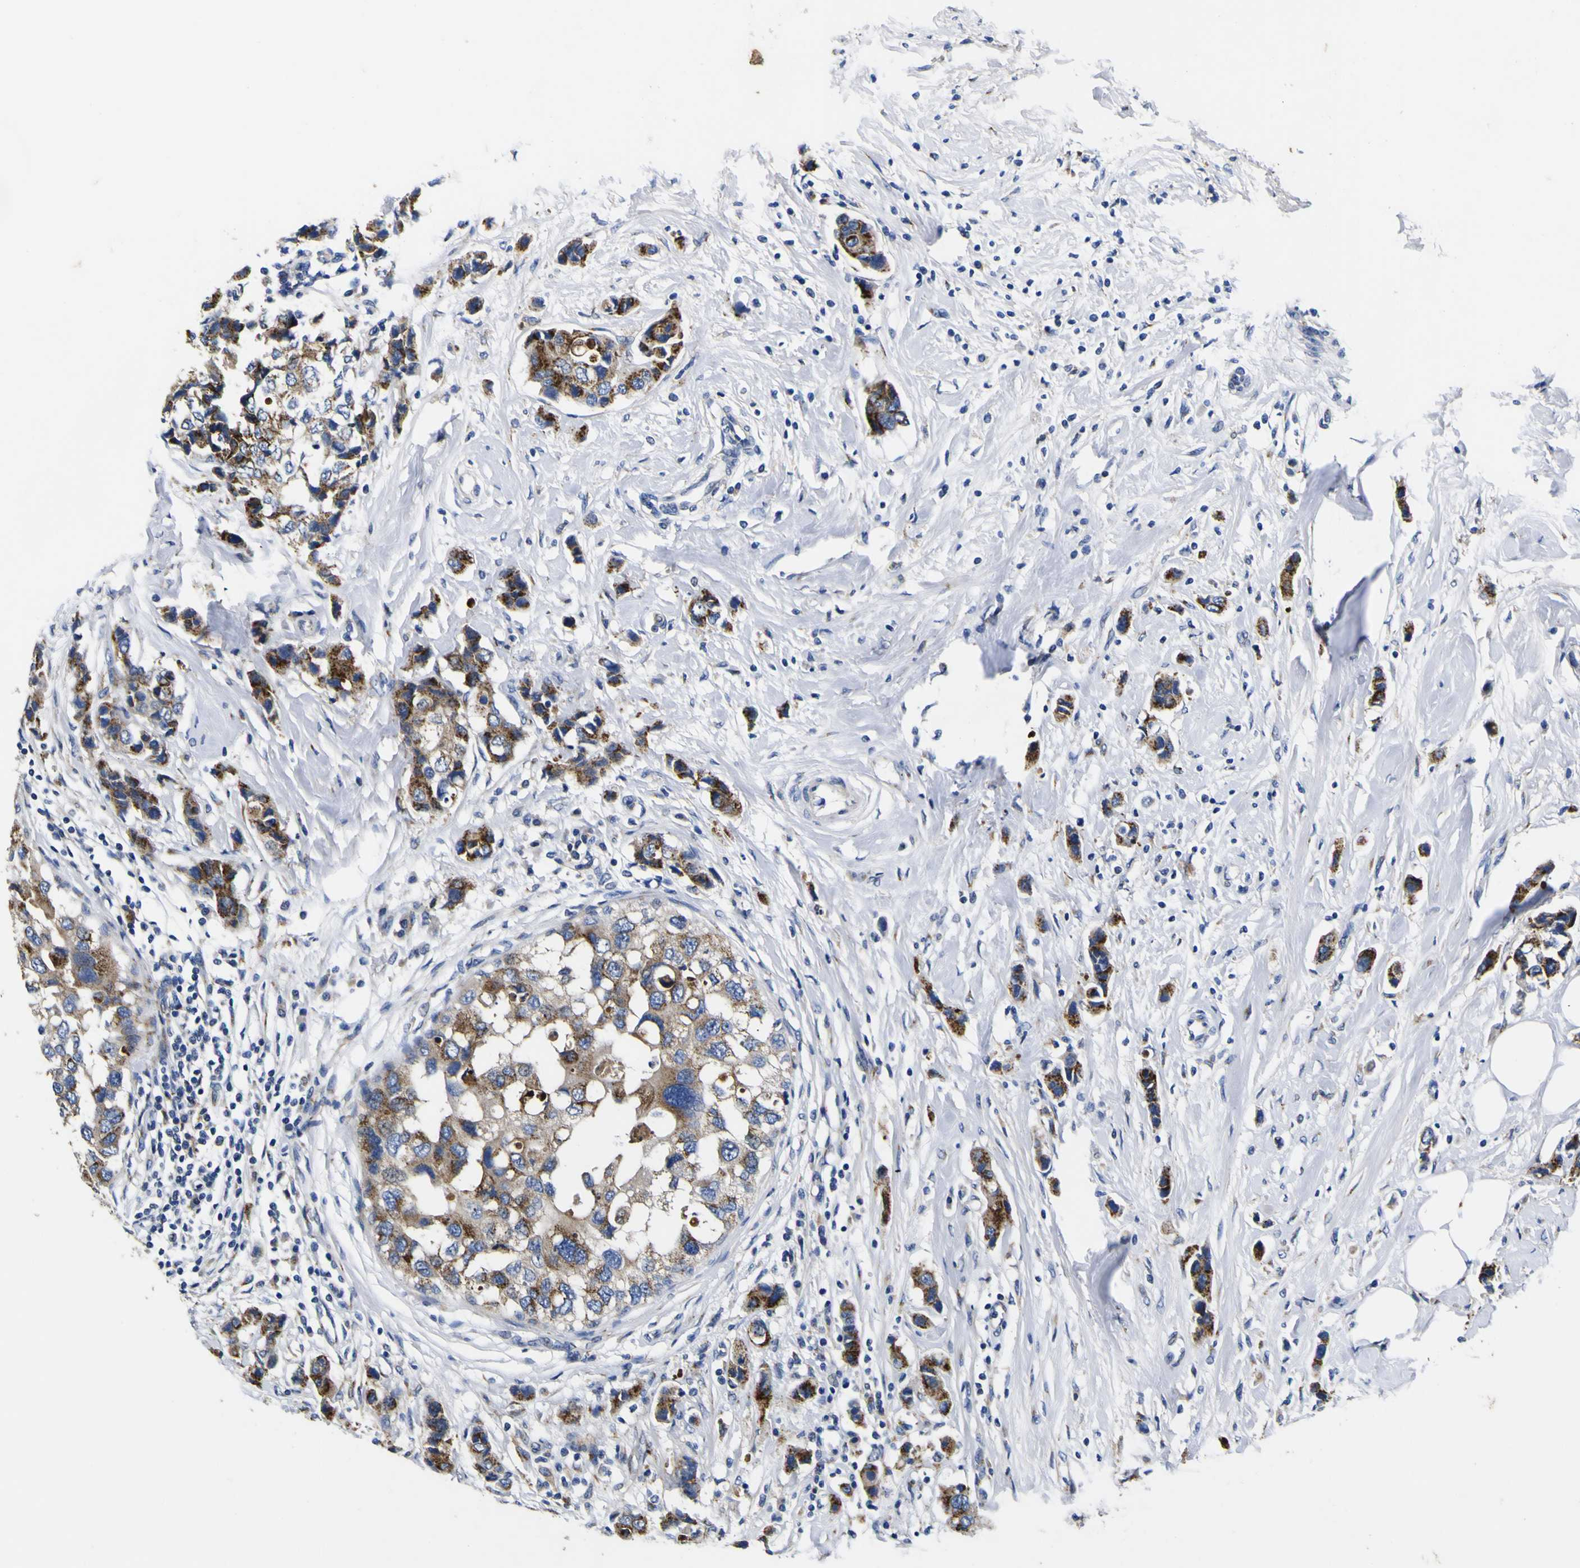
{"staining": {"intensity": "strong", "quantity": ">75%", "location": "cytoplasmic/membranous"}, "tissue": "breast cancer", "cell_type": "Tumor cells", "image_type": "cancer", "snomed": [{"axis": "morphology", "description": "Normal tissue, NOS"}, {"axis": "morphology", "description": "Duct carcinoma"}, {"axis": "topography", "description": "Breast"}], "caption": "Approximately >75% of tumor cells in human intraductal carcinoma (breast) display strong cytoplasmic/membranous protein expression as visualized by brown immunohistochemical staining.", "gene": "COA1", "patient": {"sex": "female", "age": 50}}